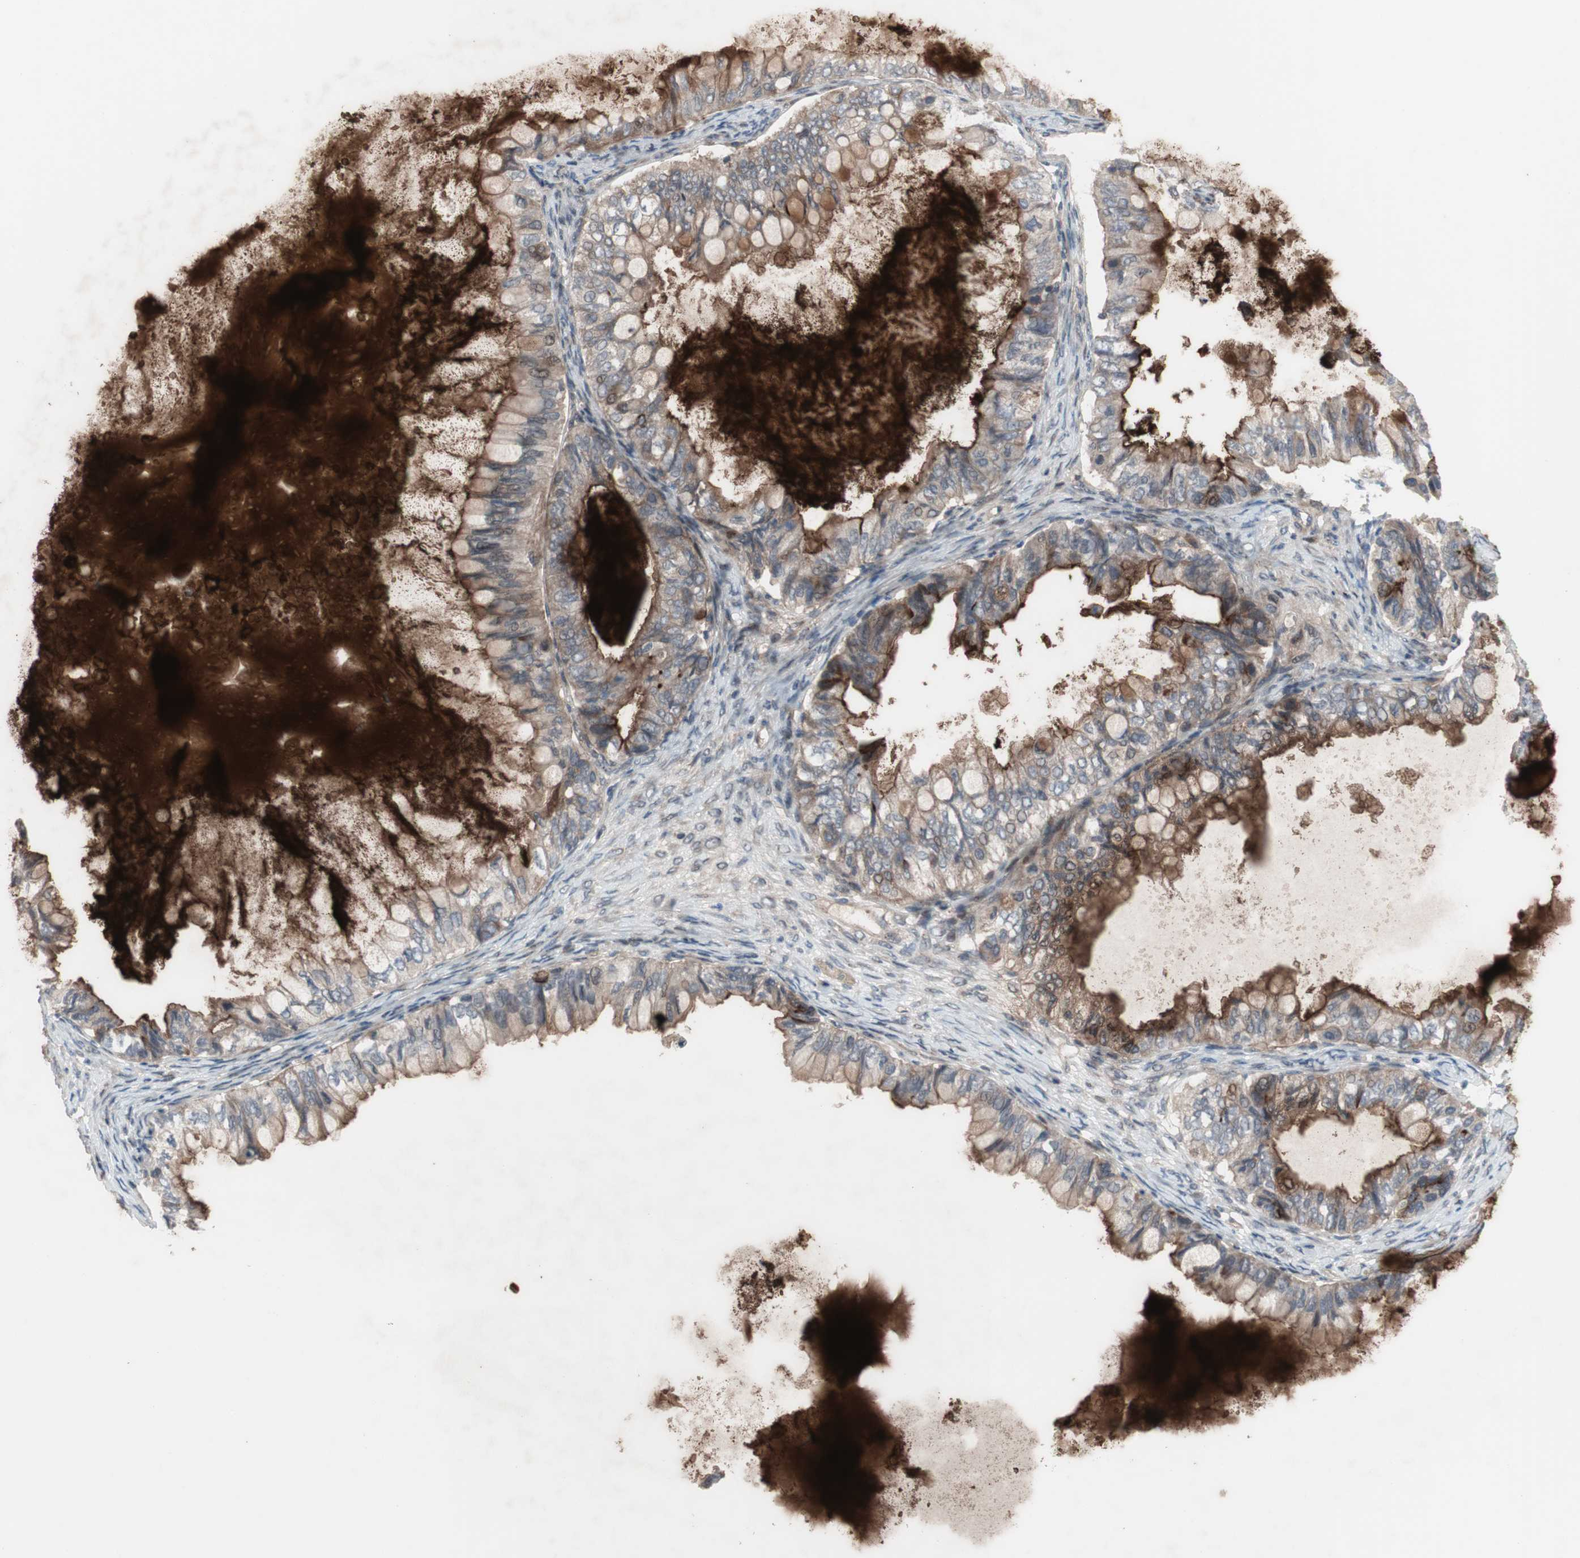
{"staining": {"intensity": "weak", "quantity": ">75%", "location": "cytoplasmic/membranous"}, "tissue": "ovarian cancer", "cell_type": "Tumor cells", "image_type": "cancer", "snomed": [{"axis": "morphology", "description": "Cystadenocarcinoma, mucinous, NOS"}, {"axis": "topography", "description": "Ovary"}], "caption": "DAB (3,3'-diaminobenzidine) immunohistochemical staining of ovarian cancer exhibits weak cytoplasmic/membranous protein staining in approximately >75% of tumor cells. (Stains: DAB in brown, nuclei in blue, Microscopy: brightfield microscopy at high magnification).", "gene": "OAZ1", "patient": {"sex": "female", "age": 80}}